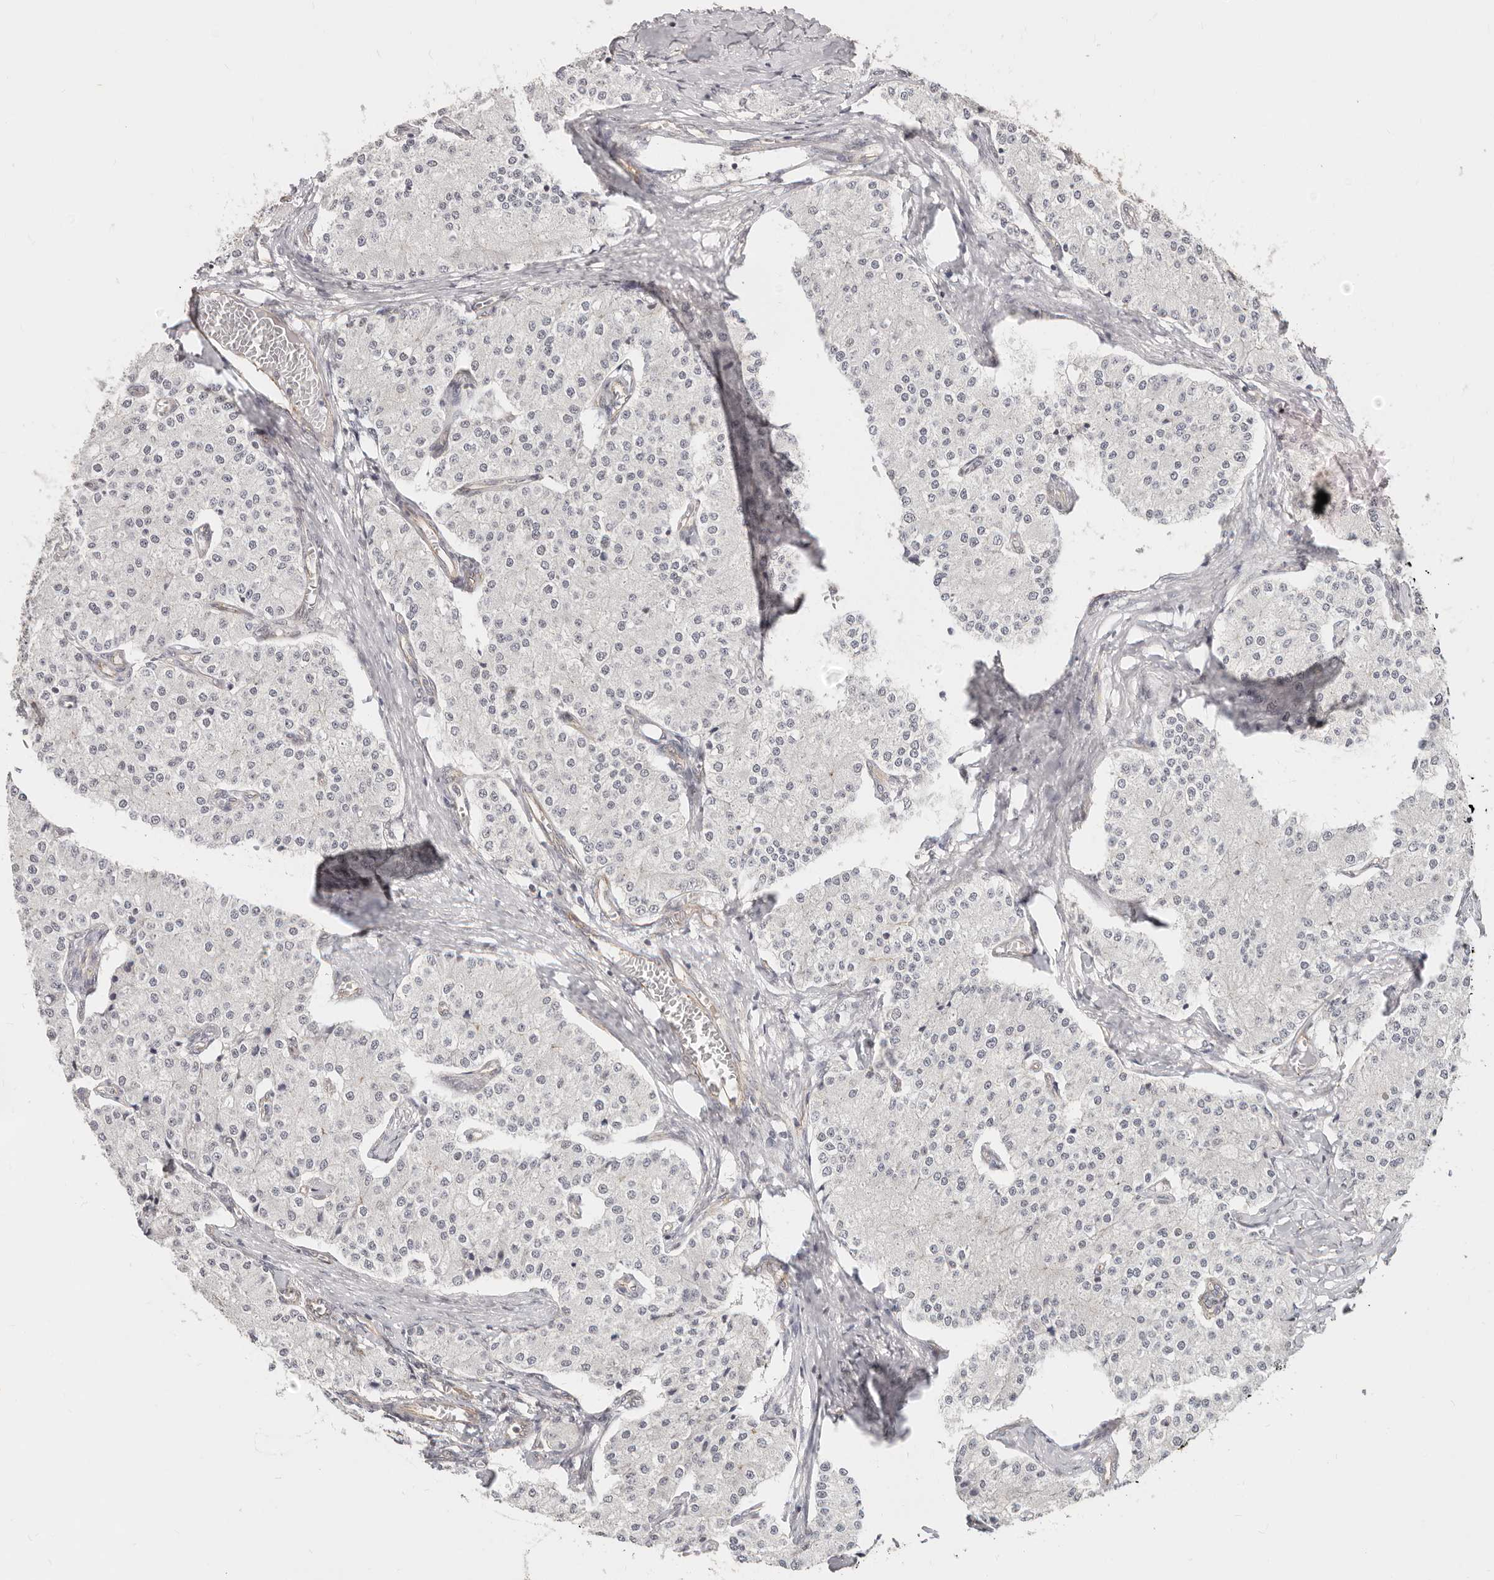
{"staining": {"intensity": "negative", "quantity": "none", "location": "none"}, "tissue": "carcinoid", "cell_type": "Tumor cells", "image_type": "cancer", "snomed": [{"axis": "morphology", "description": "Carcinoid, malignant, NOS"}, {"axis": "topography", "description": "Colon"}], "caption": "There is no significant staining in tumor cells of carcinoid.", "gene": "USP49", "patient": {"sex": "female", "age": 52}}